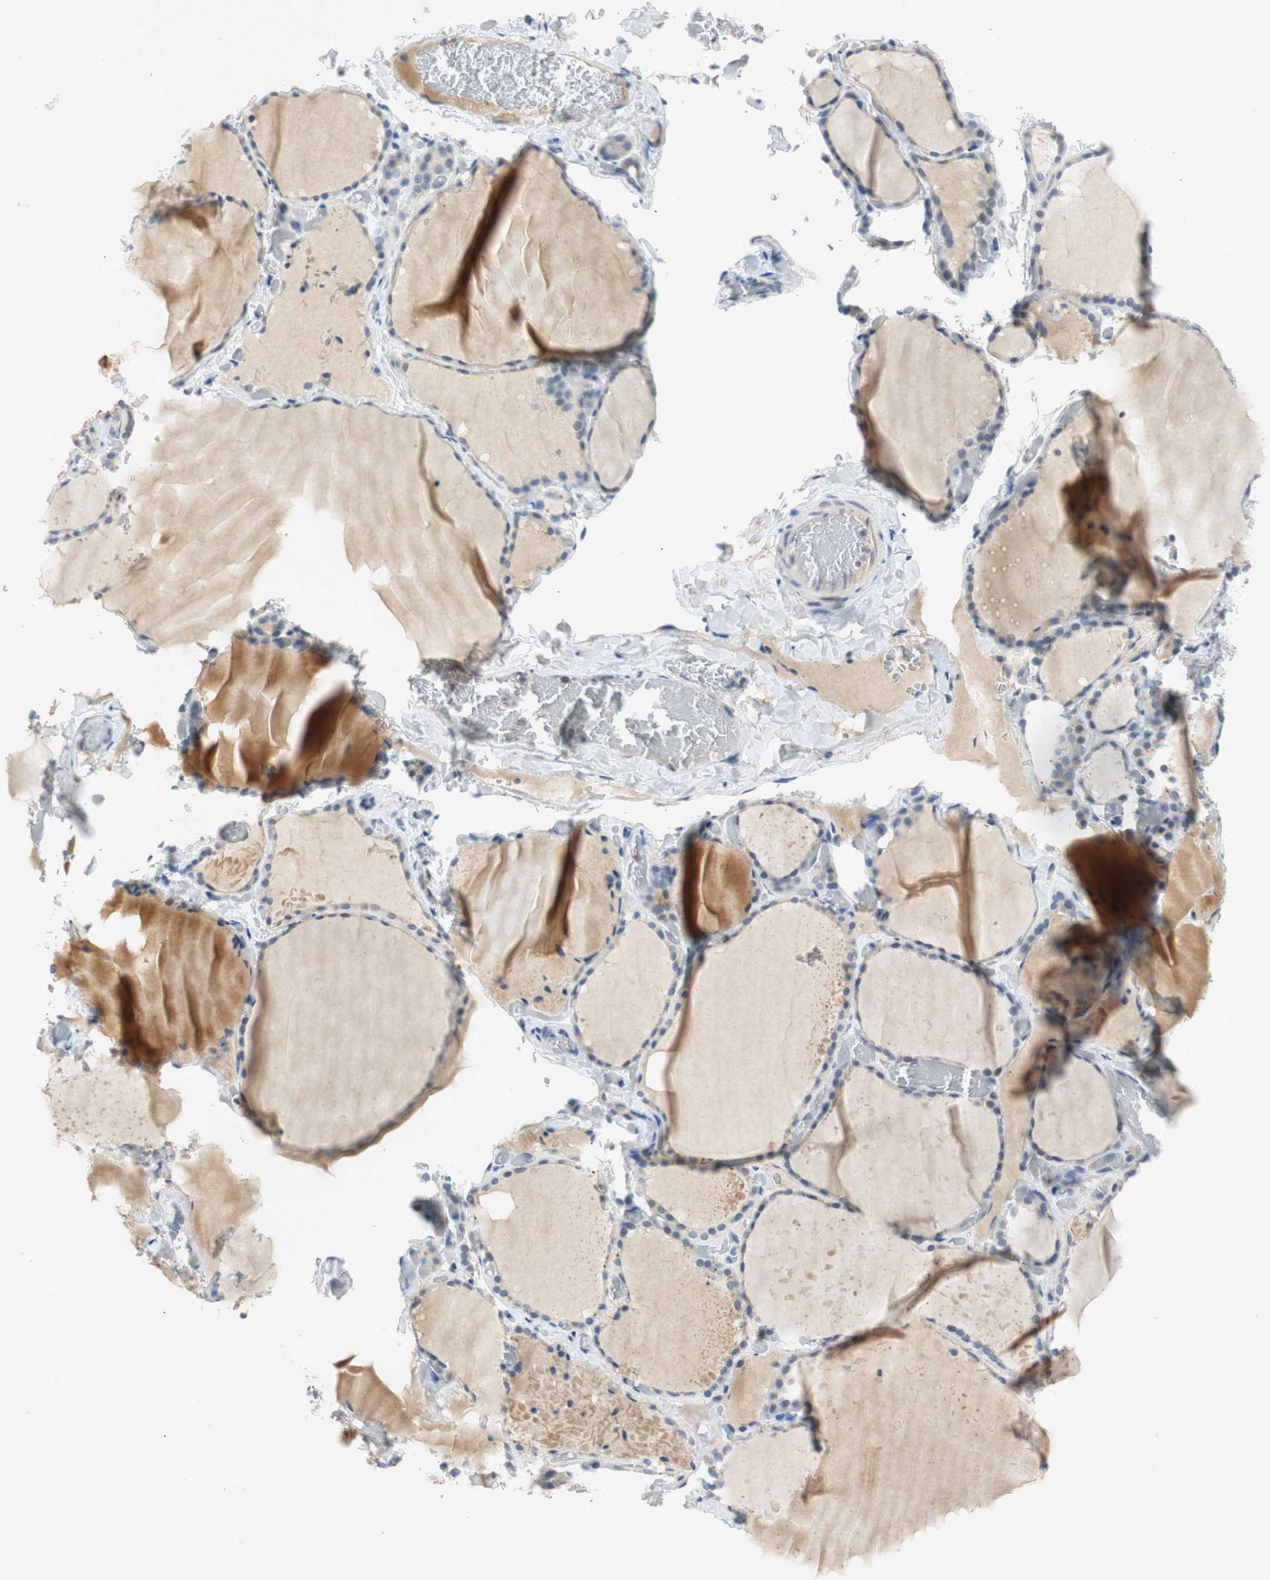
{"staining": {"intensity": "weak", "quantity": "<25%", "location": "cytoplasmic/membranous"}, "tissue": "thyroid gland", "cell_type": "Glandular cells", "image_type": "normal", "snomed": [{"axis": "morphology", "description": "Normal tissue, NOS"}, {"axis": "topography", "description": "Thyroid gland"}], "caption": "Glandular cells show no significant staining in unremarkable thyroid gland.", "gene": "RELB", "patient": {"sex": "female", "age": 22}}